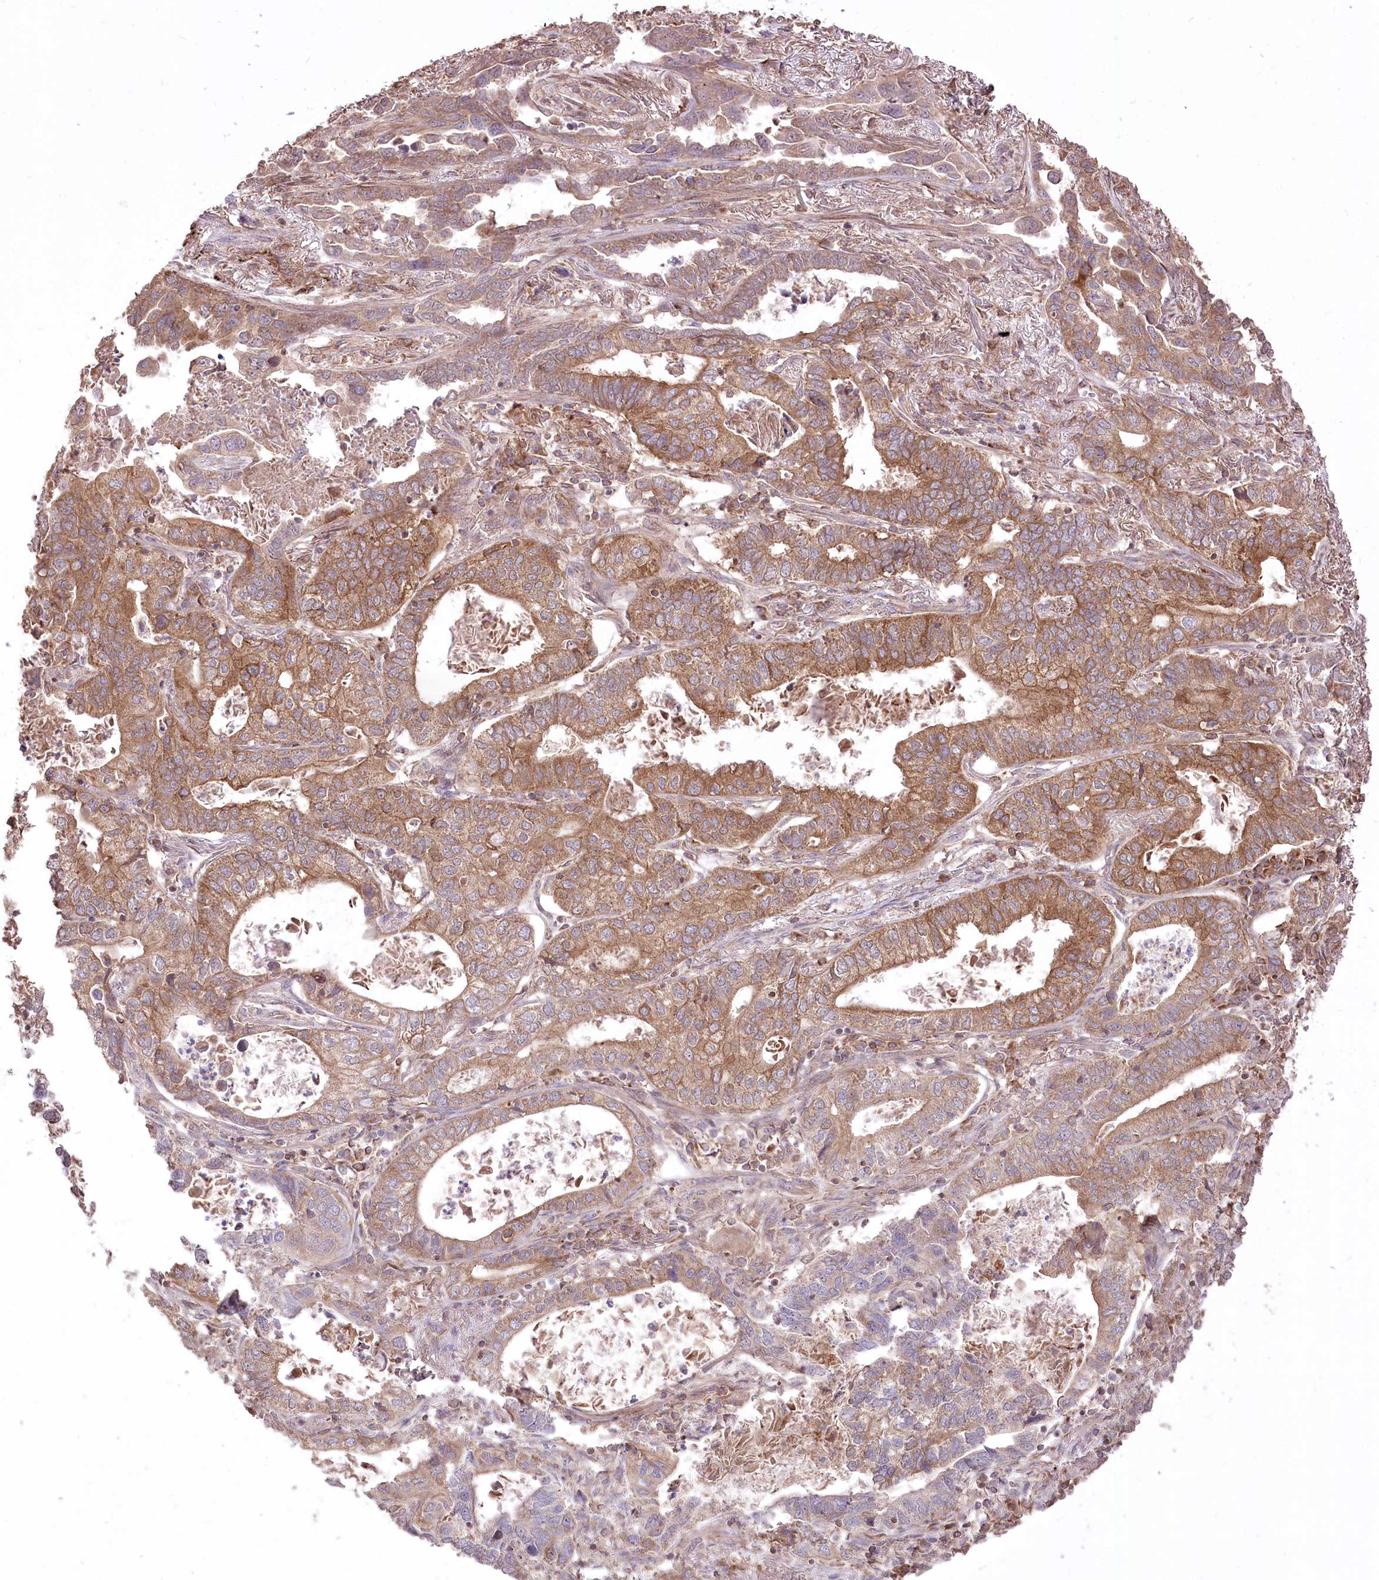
{"staining": {"intensity": "moderate", "quantity": ">75%", "location": "cytoplasmic/membranous"}, "tissue": "lung cancer", "cell_type": "Tumor cells", "image_type": "cancer", "snomed": [{"axis": "morphology", "description": "Adenocarcinoma, NOS"}, {"axis": "topography", "description": "Lung"}], "caption": "Immunohistochemistry (IHC) histopathology image of human lung cancer stained for a protein (brown), which exhibits medium levels of moderate cytoplasmic/membranous expression in approximately >75% of tumor cells.", "gene": "XYLB", "patient": {"sex": "male", "age": 67}}